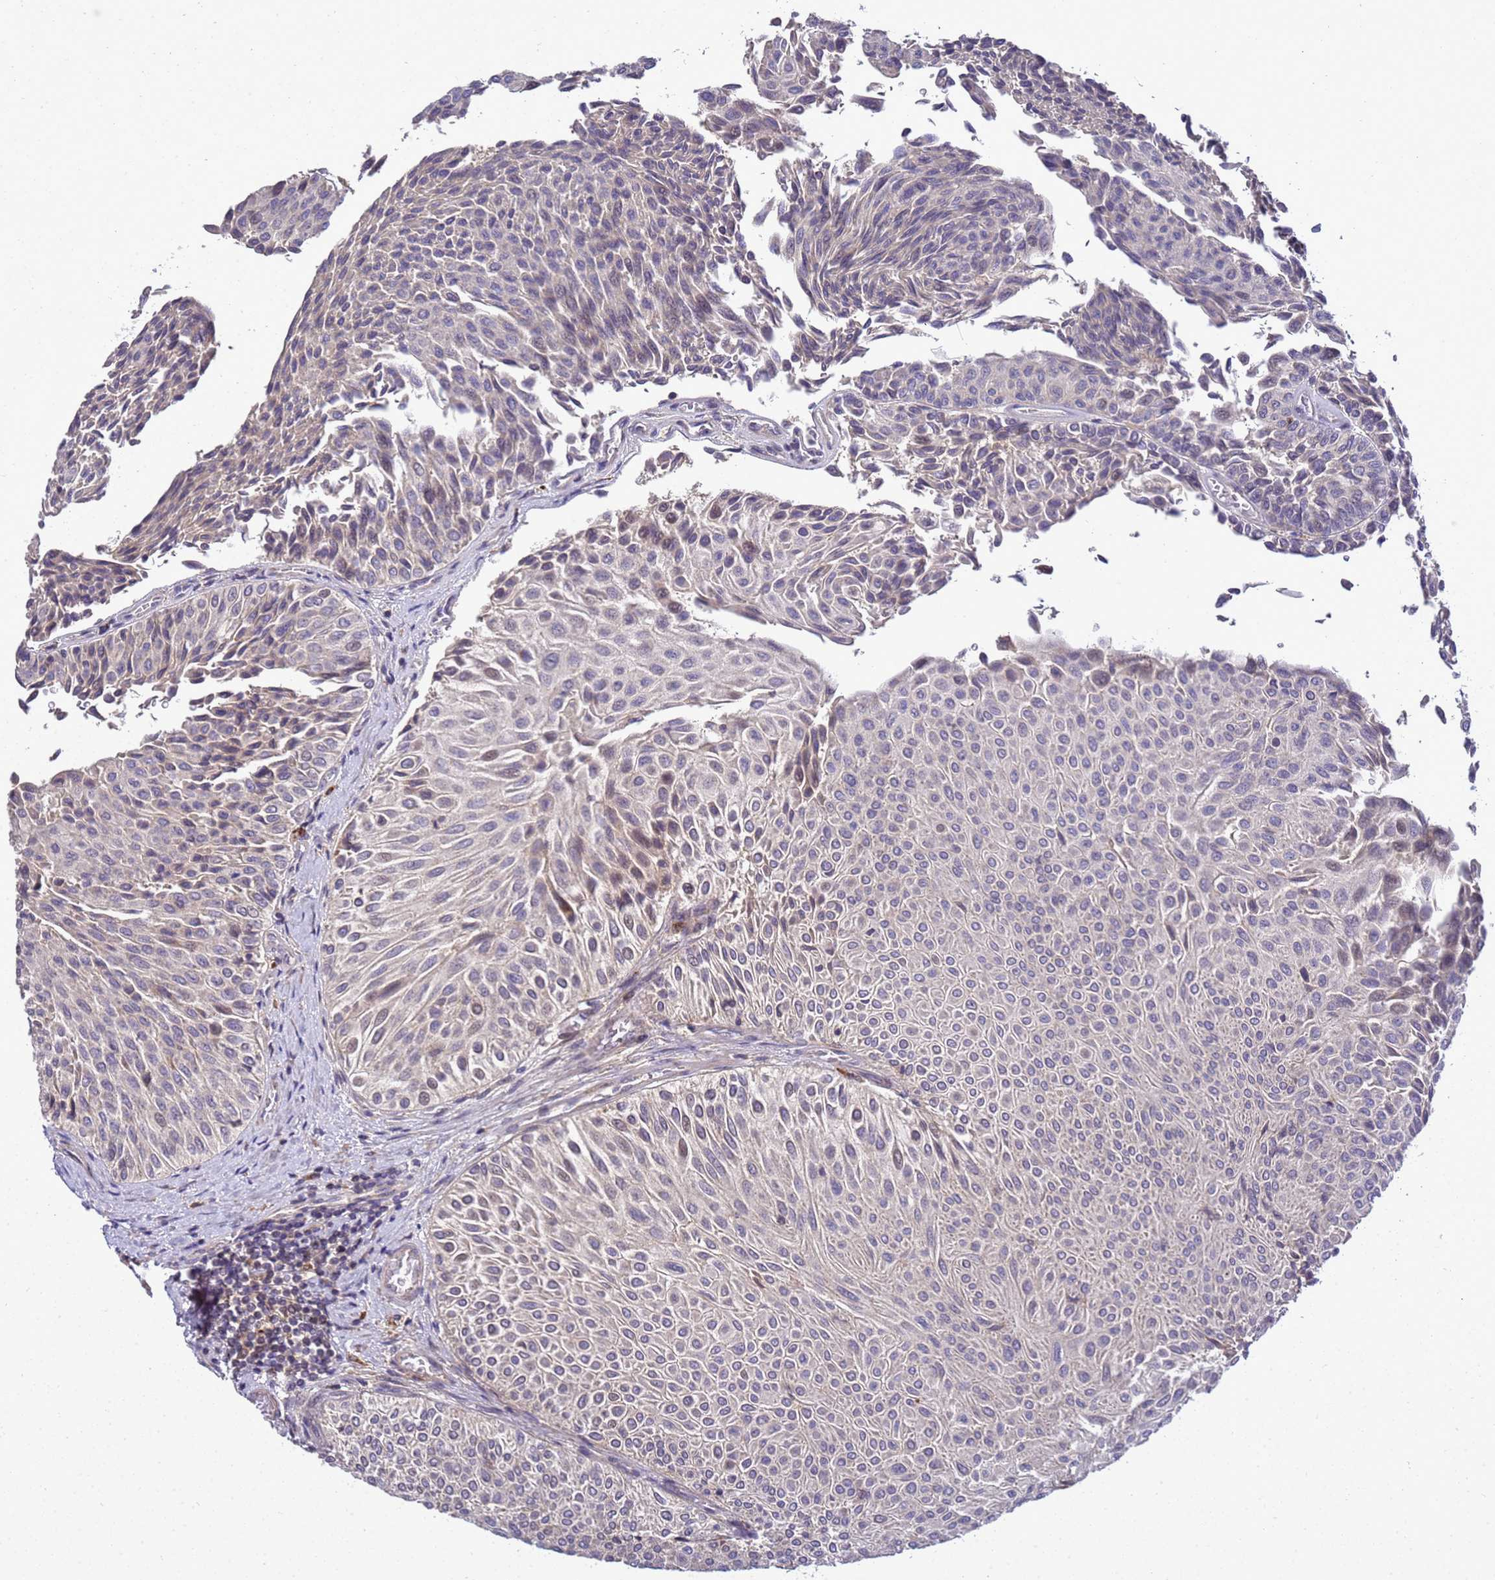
{"staining": {"intensity": "negative", "quantity": "none", "location": "none"}, "tissue": "urothelial cancer", "cell_type": "Tumor cells", "image_type": "cancer", "snomed": [{"axis": "morphology", "description": "Urothelial carcinoma, Low grade"}, {"axis": "topography", "description": "Urinary bladder"}], "caption": "IHC of human low-grade urothelial carcinoma shows no staining in tumor cells.", "gene": "TMEM74B", "patient": {"sex": "male", "age": 78}}